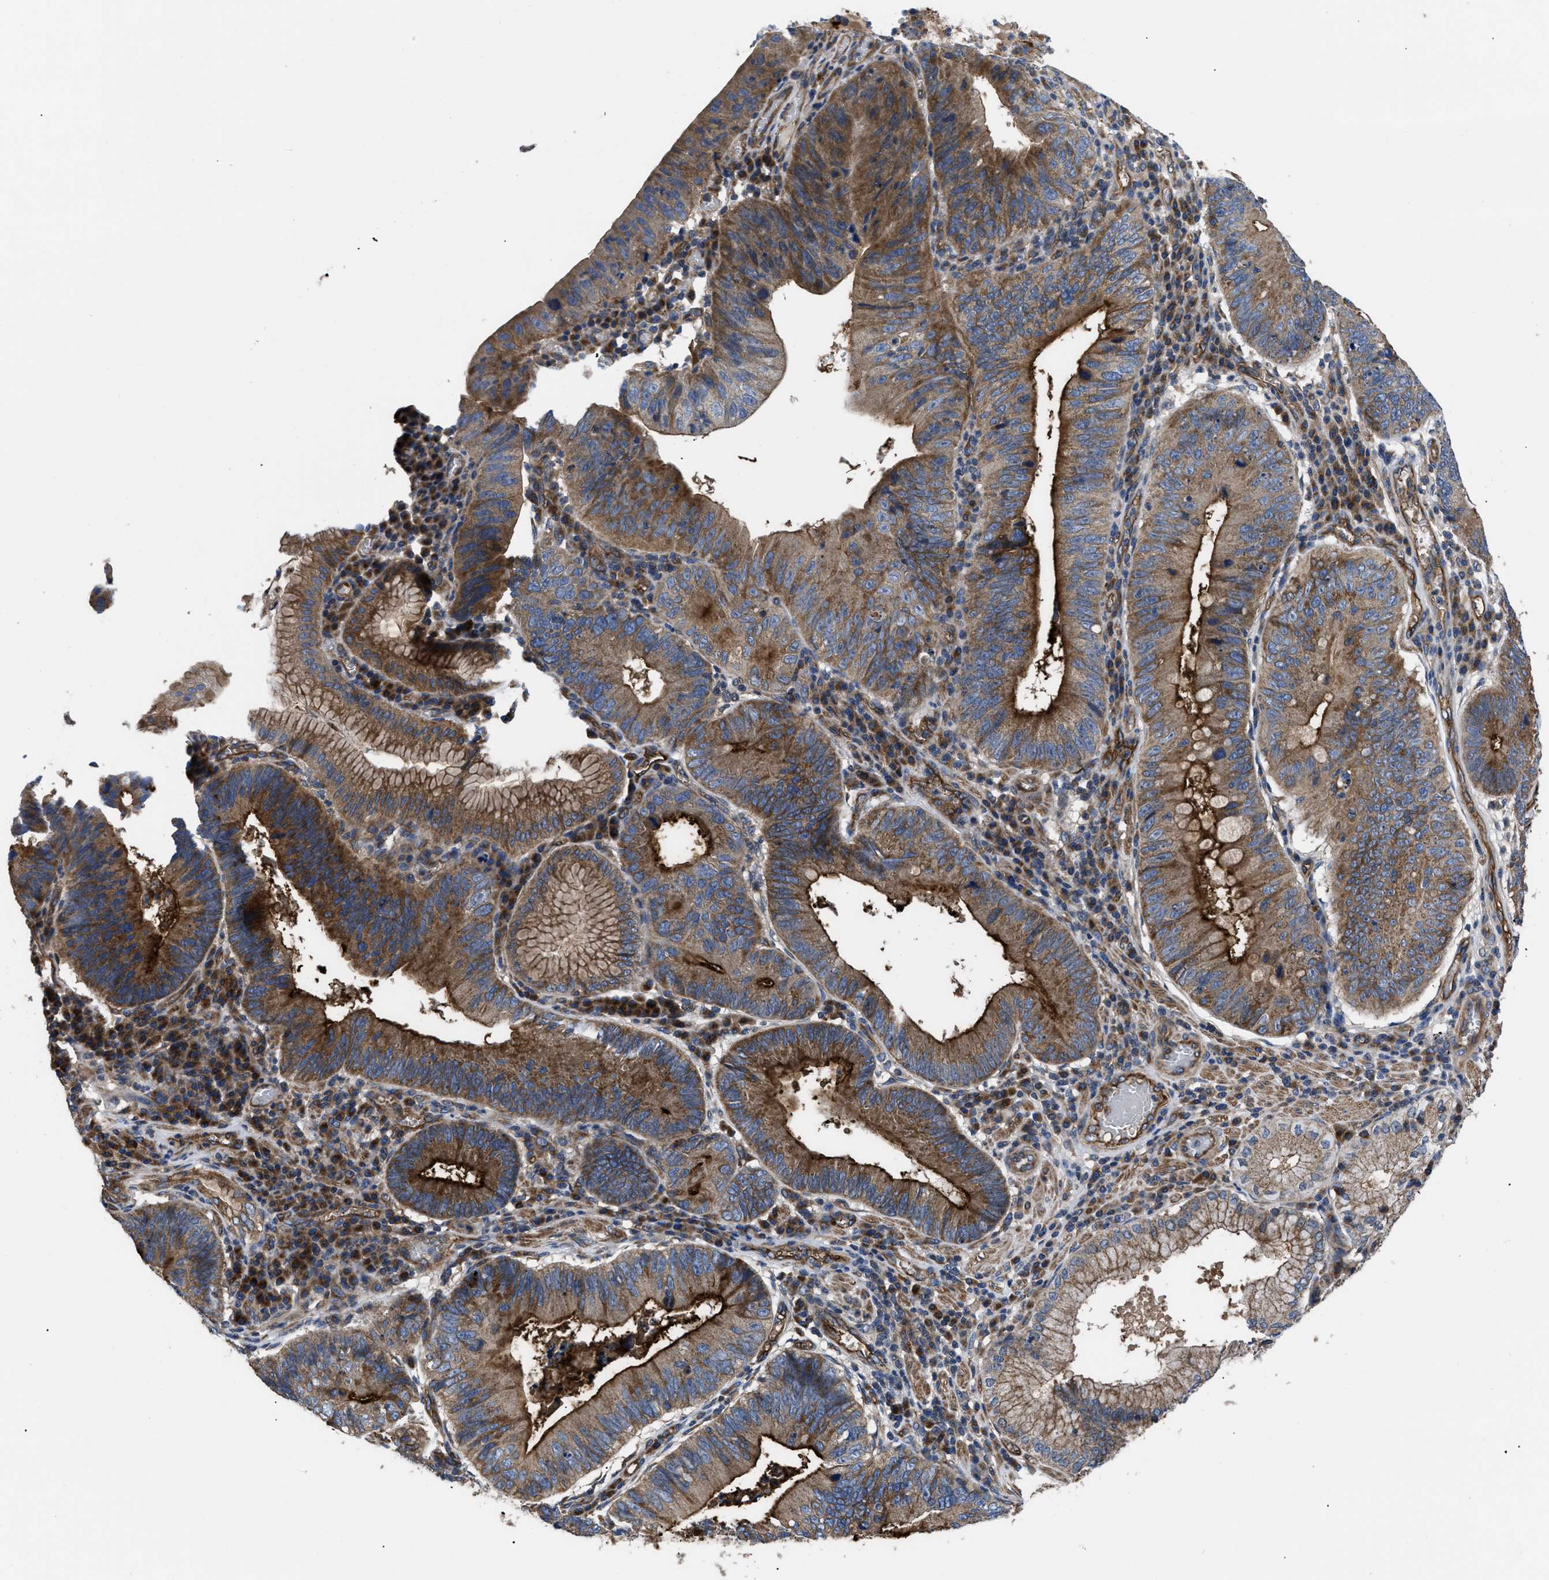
{"staining": {"intensity": "strong", "quantity": ">75%", "location": "cytoplasmic/membranous"}, "tissue": "stomach cancer", "cell_type": "Tumor cells", "image_type": "cancer", "snomed": [{"axis": "morphology", "description": "Adenocarcinoma, NOS"}, {"axis": "topography", "description": "Stomach"}], "caption": "Strong cytoplasmic/membranous staining for a protein is appreciated in about >75% of tumor cells of stomach adenocarcinoma using IHC.", "gene": "NT5E", "patient": {"sex": "male", "age": 59}}